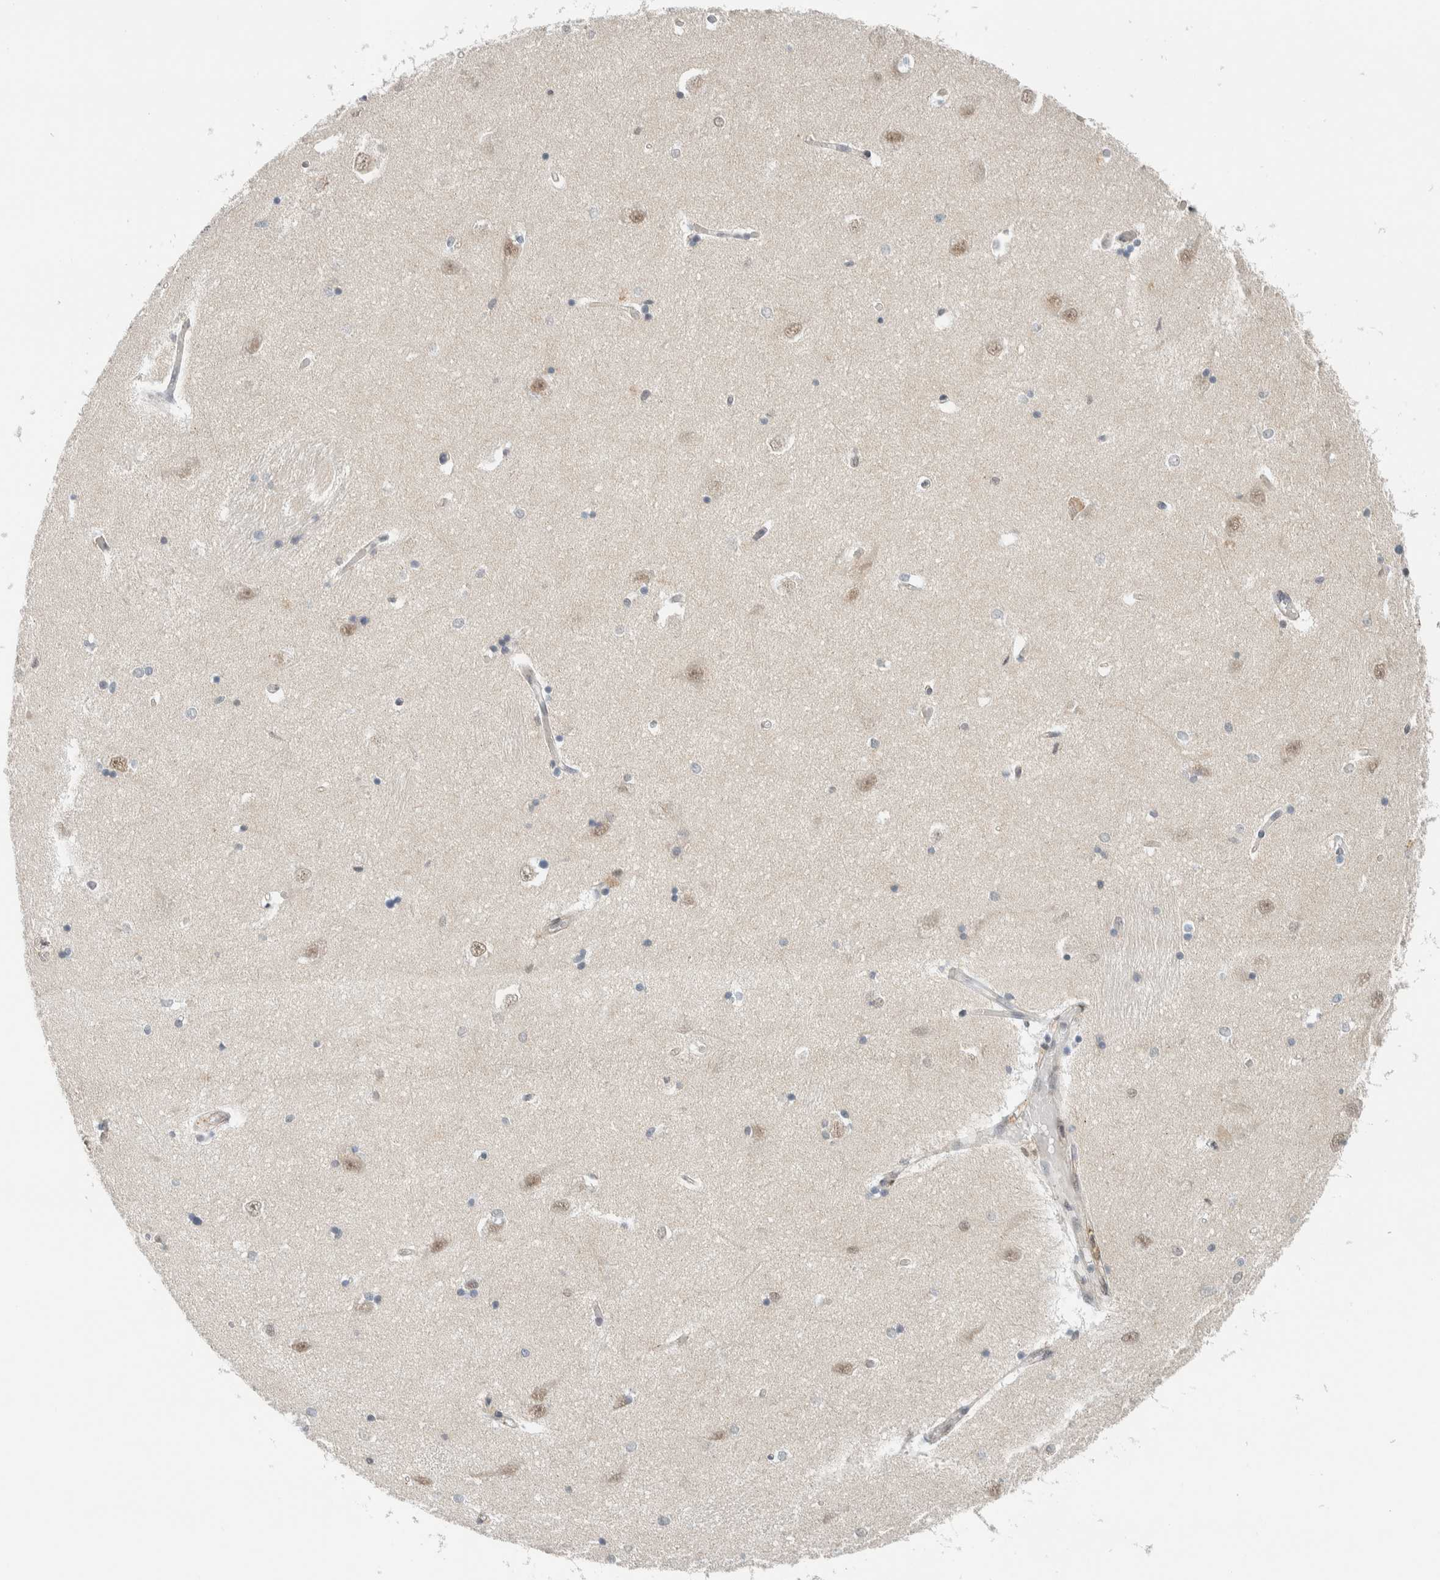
{"staining": {"intensity": "moderate", "quantity": "<25%", "location": "nuclear"}, "tissue": "hippocampus", "cell_type": "Glial cells", "image_type": "normal", "snomed": [{"axis": "morphology", "description": "Normal tissue, NOS"}, {"axis": "topography", "description": "Hippocampus"}], "caption": "Immunohistochemical staining of benign hippocampus displays moderate nuclear protein positivity in about <25% of glial cells. The protein of interest is stained brown, and the nuclei are stained in blue (DAB (3,3'-diaminobenzidine) IHC with brightfield microscopy, high magnification).", "gene": "TFE3", "patient": {"sex": "male", "age": 45}}